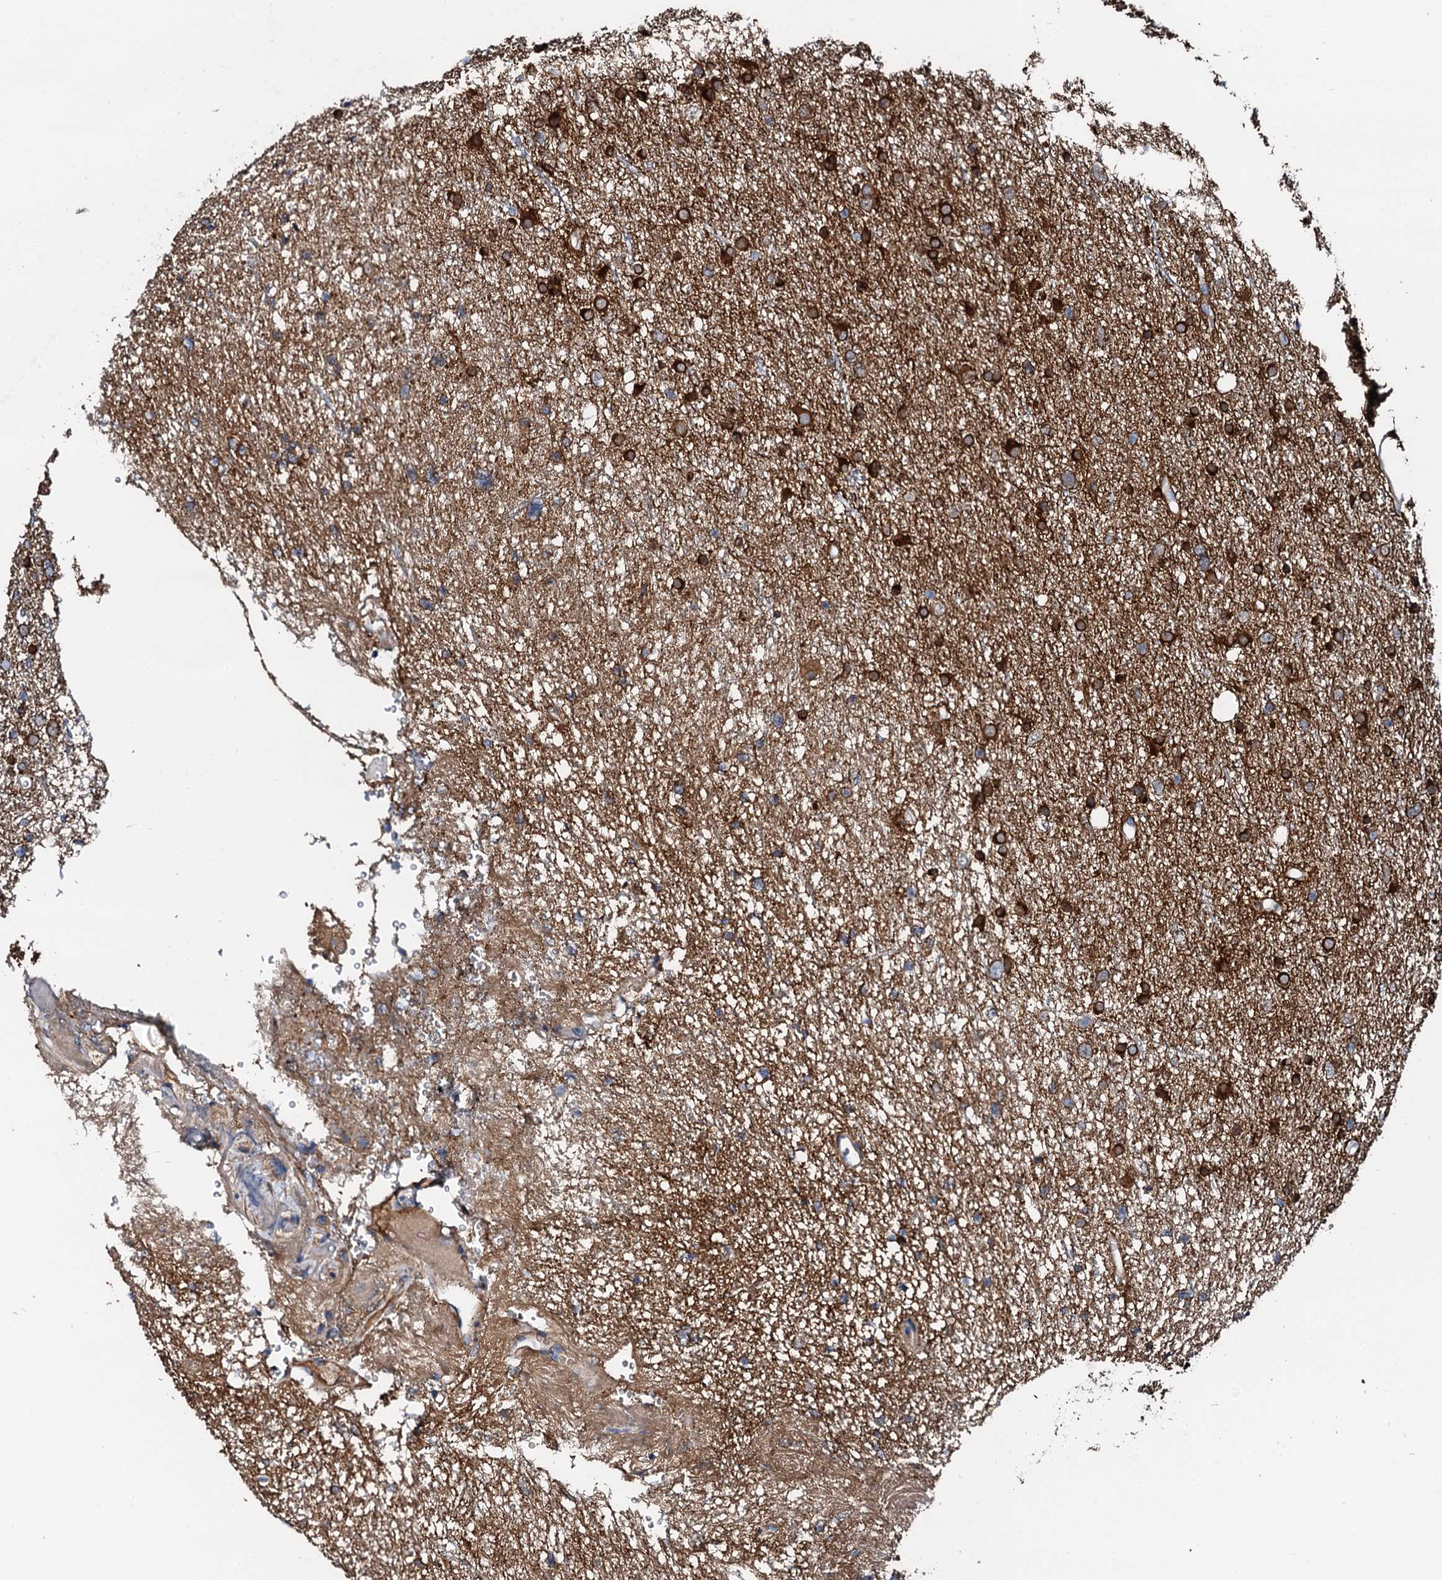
{"staining": {"intensity": "strong", "quantity": "<25%", "location": "cytoplasmic/membranous"}, "tissue": "glioma", "cell_type": "Tumor cells", "image_type": "cancer", "snomed": [{"axis": "morphology", "description": "Glioma, malignant, Low grade"}, {"axis": "topography", "description": "Cerebral cortex"}], "caption": "Glioma stained with a protein marker displays strong staining in tumor cells.", "gene": "GFOD2", "patient": {"sex": "female", "age": 39}}